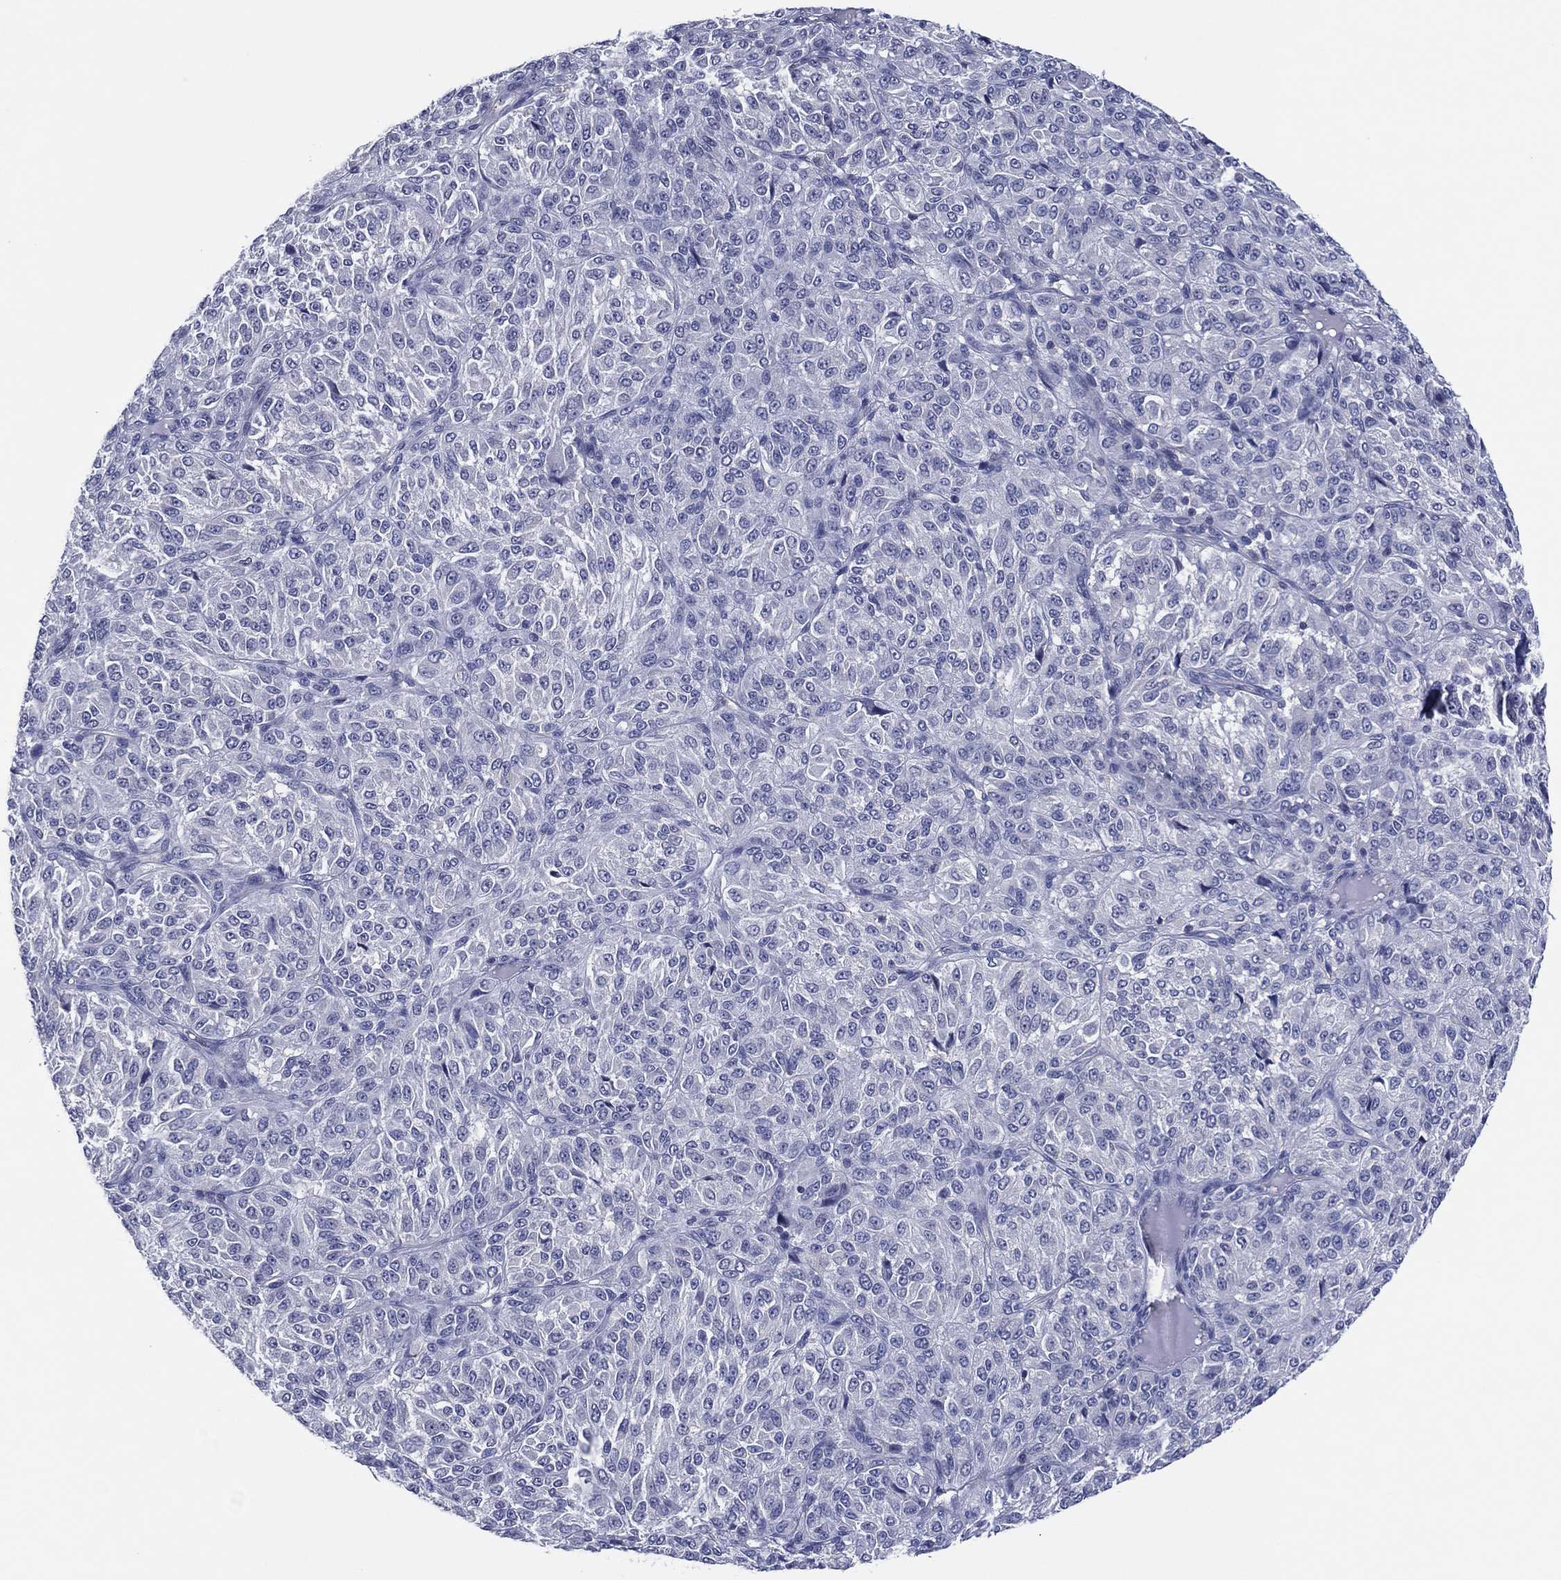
{"staining": {"intensity": "negative", "quantity": "none", "location": "none"}, "tissue": "melanoma", "cell_type": "Tumor cells", "image_type": "cancer", "snomed": [{"axis": "morphology", "description": "Malignant melanoma, Metastatic site"}, {"axis": "topography", "description": "Brain"}], "caption": "Immunohistochemical staining of human malignant melanoma (metastatic site) reveals no significant positivity in tumor cells.", "gene": "TRIM31", "patient": {"sex": "female", "age": 56}}